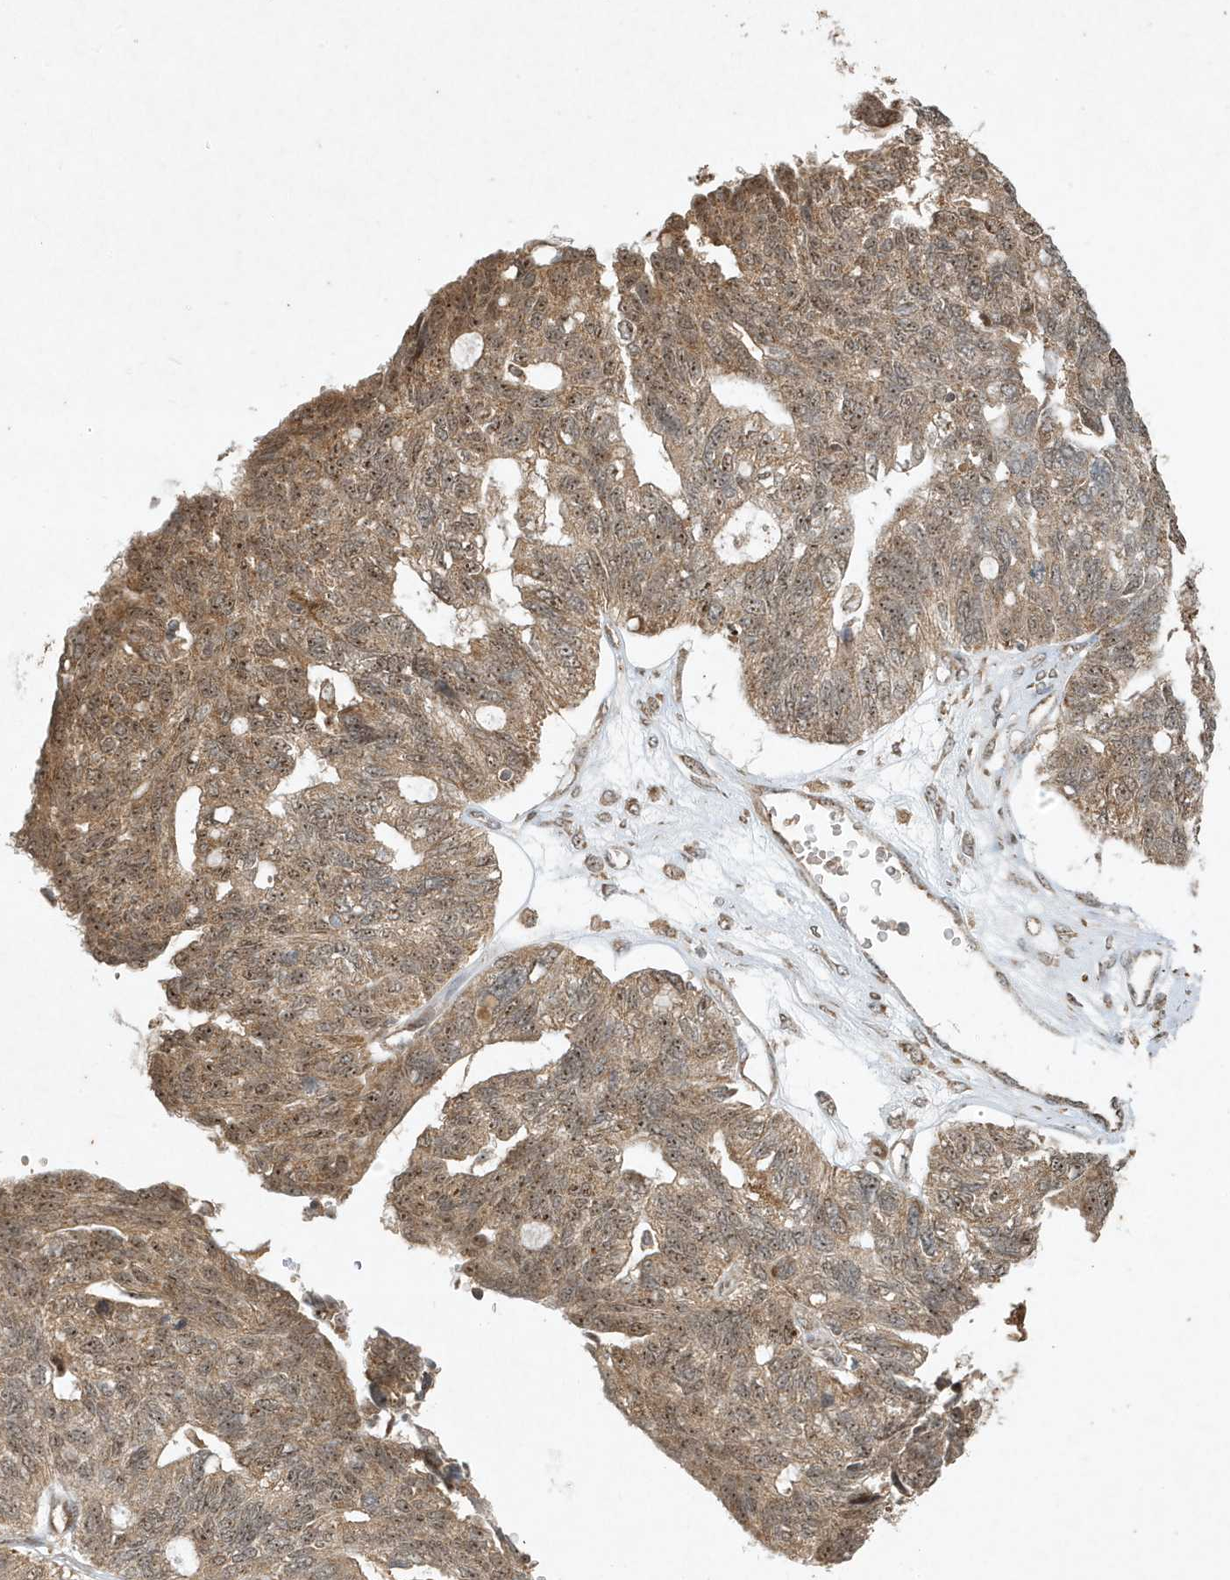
{"staining": {"intensity": "moderate", "quantity": ">75%", "location": "cytoplasmic/membranous,nuclear"}, "tissue": "ovarian cancer", "cell_type": "Tumor cells", "image_type": "cancer", "snomed": [{"axis": "morphology", "description": "Cystadenocarcinoma, serous, NOS"}, {"axis": "topography", "description": "Ovary"}], "caption": "Ovarian cancer (serous cystadenocarcinoma) was stained to show a protein in brown. There is medium levels of moderate cytoplasmic/membranous and nuclear expression in approximately >75% of tumor cells.", "gene": "ABCB9", "patient": {"sex": "female", "age": 79}}